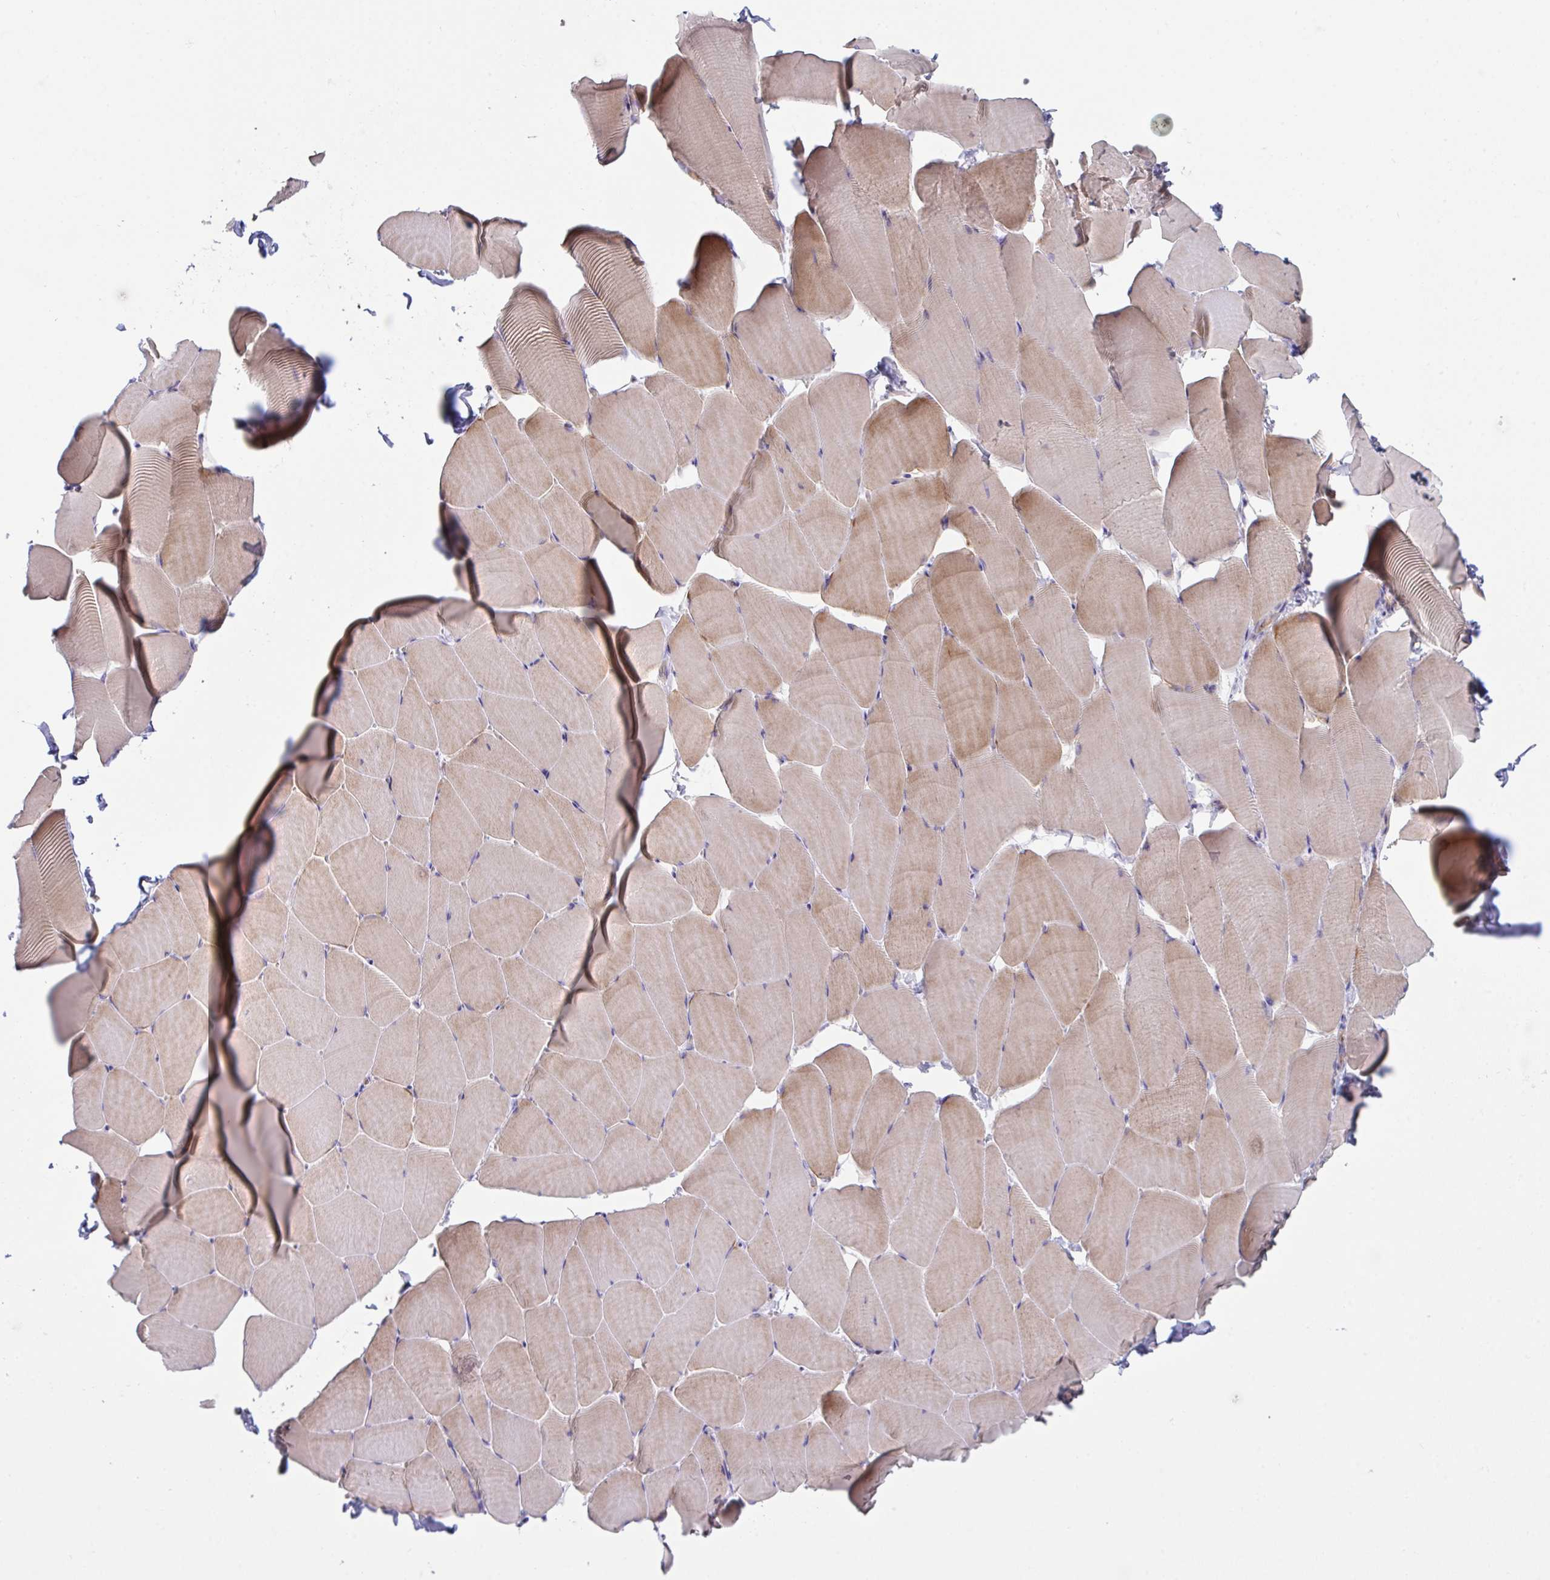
{"staining": {"intensity": "moderate", "quantity": "25%-75%", "location": "cytoplasmic/membranous"}, "tissue": "skeletal muscle", "cell_type": "Myocytes", "image_type": "normal", "snomed": [{"axis": "morphology", "description": "Normal tissue, NOS"}, {"axis": "topography", "description": "Skeletal muscle"}], "caption": "Immunohistochemical staining of benign skeletal muscle shows moderate cytoplasmic/membranous protein expression in approximately 25%-75% of myocytes. (brown staining indicates protein expression, while blue staining denotes nuclei).", "gene": "YARS2", "patient": {"sex": "male", "age": 25}}